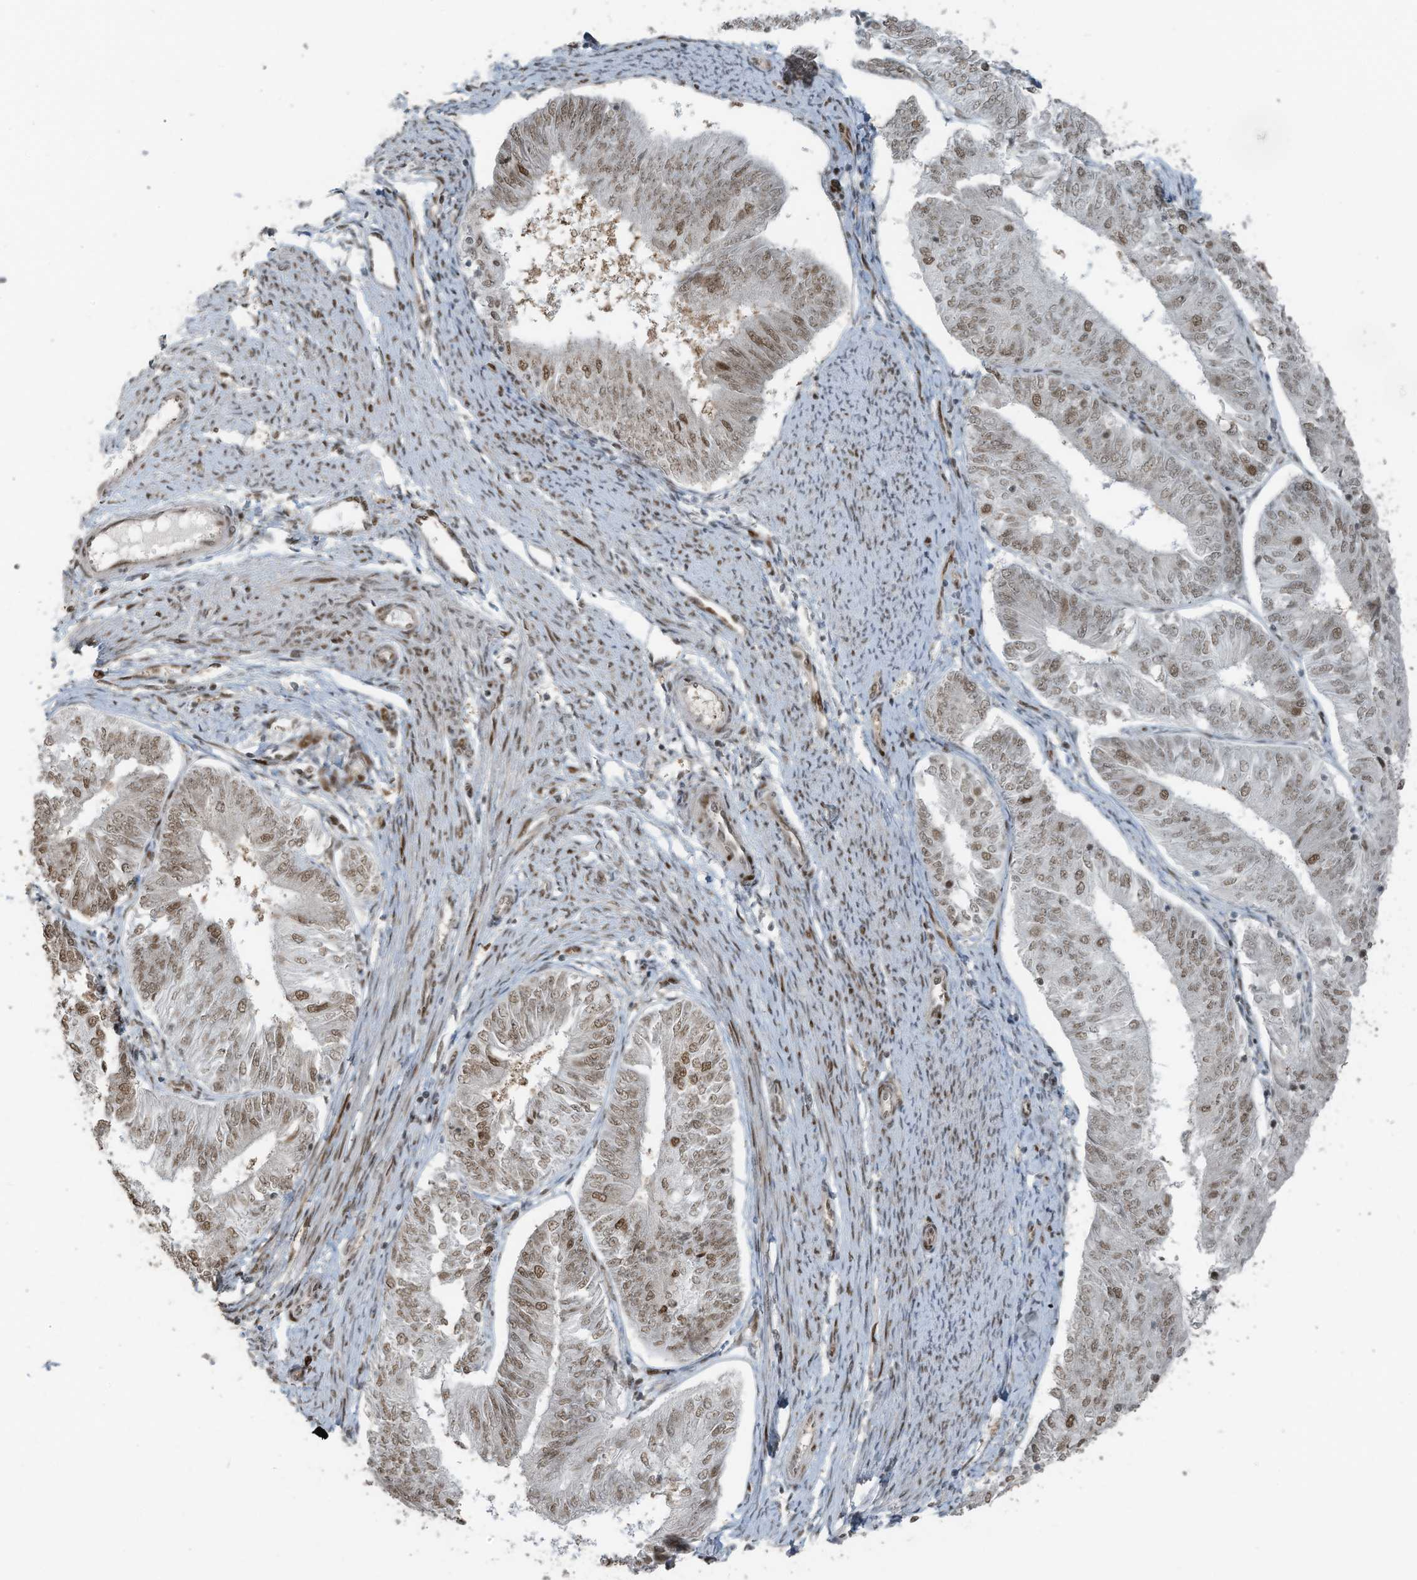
{"staining": {"intensity": "moderate", "quantity": "25%-75%", "location": "nuclear"}, "tissue": "endometrial cancer", "cell_type": "Tumor cells", "image_type": "cancer", "snomed": [{"axis": "morphology", "description": "Adenocarcinoma, NOS"}, {"axis": "topography", "description": "Endometrium"}], "caption": "Tumor cells show medium levels of moderate nuclear expression in approximately 25%-75% of cells in endometrial adenocarcinoma.", "gene": "PCNP", "patient": {"sex": "female", "age": 58}}